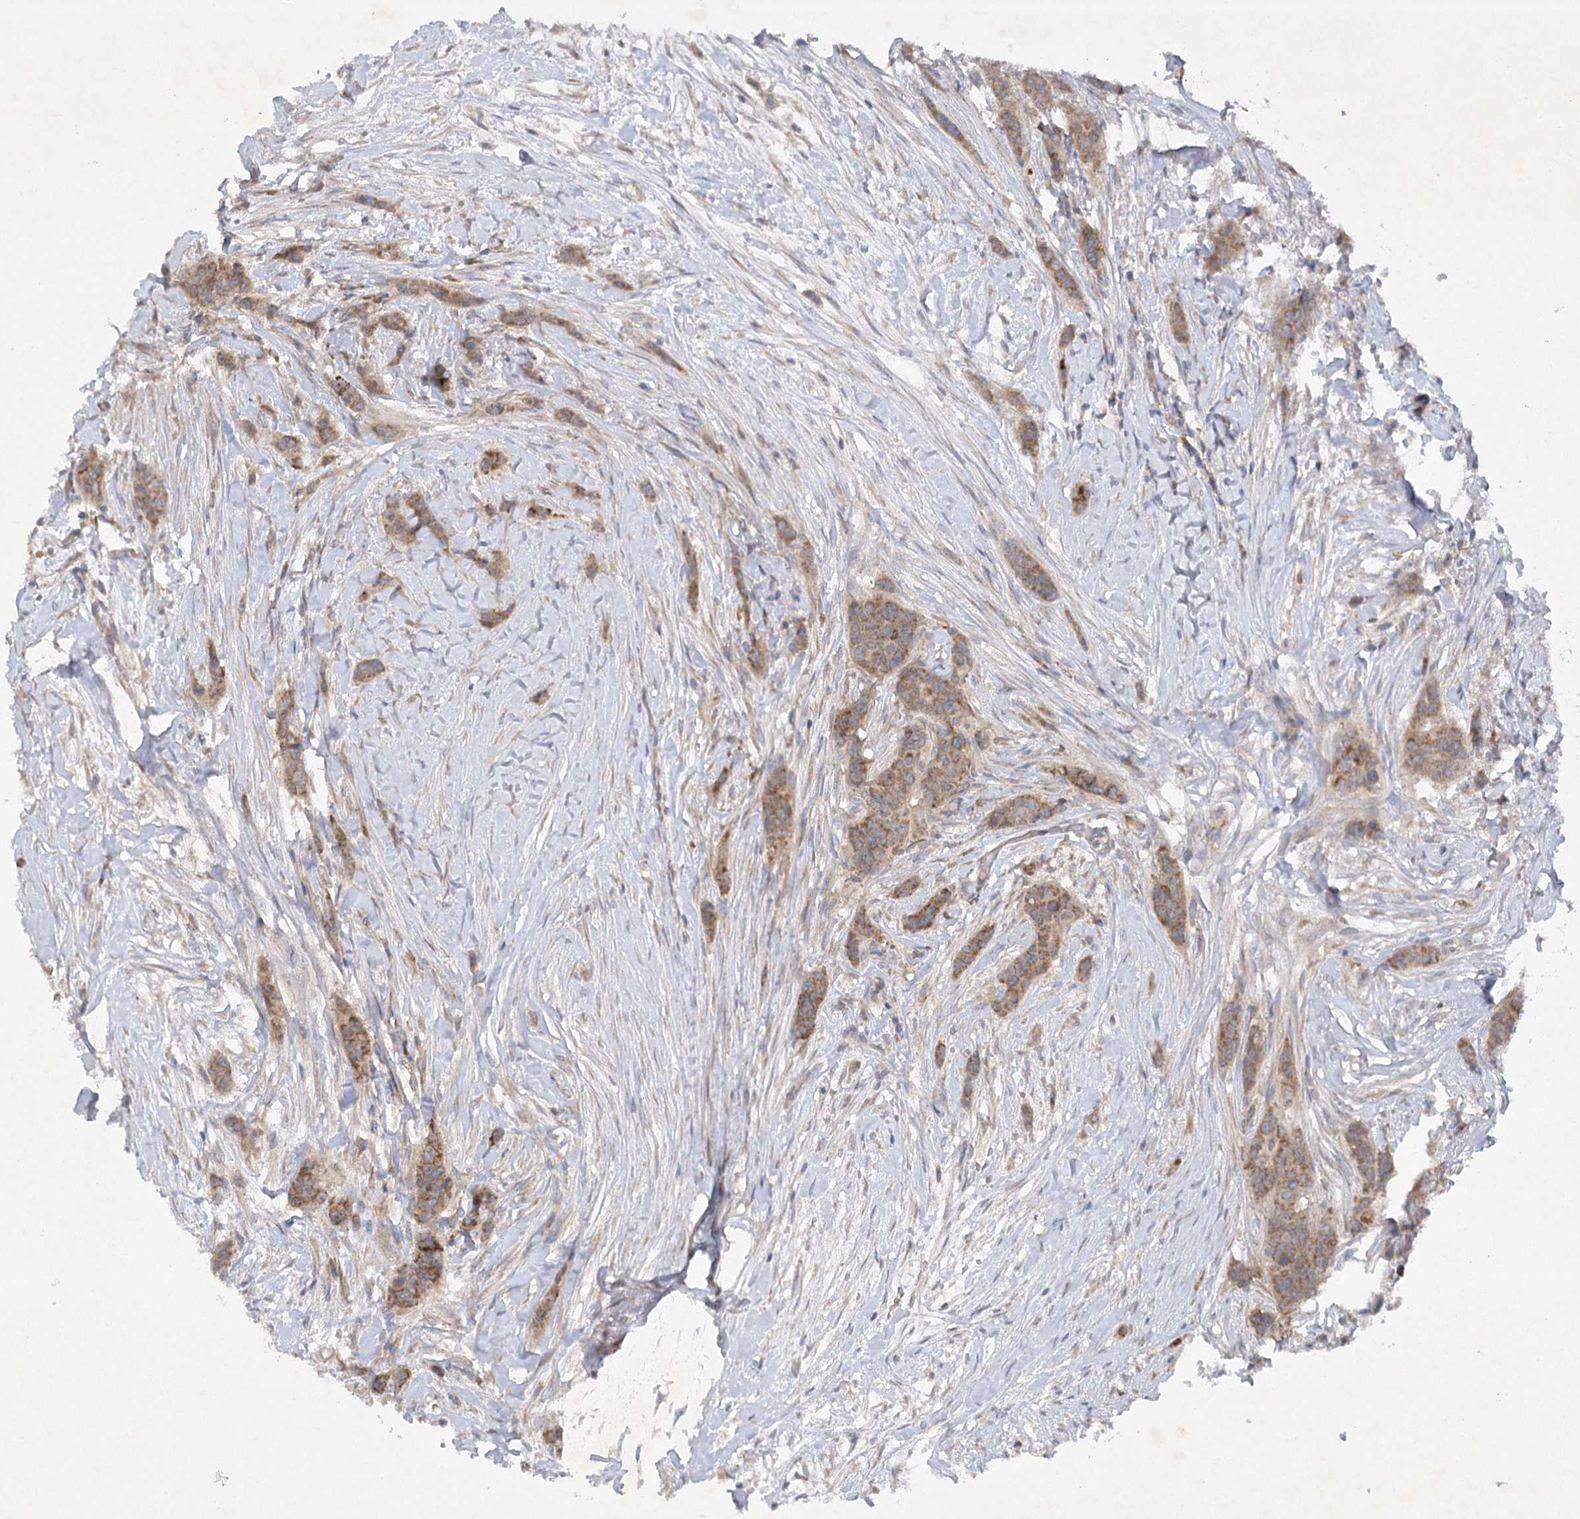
{"staining": {"intensity": "moderate", "quantity": ">75%", "location": "cytoplasmic/membranous"}, "tissue": "breast cancer", "cell_type": "Tumor cells", "image_type": "cancer", "snomed": [{"axis": "morphology", "description": "Duct carcinoma"}, {"axis": "topography", "description": "Breast"}], "caption": "Intraductal carcinoma (breast) stained for a protein reveals moderate cytoplasmic/membranous positivity in tumor cells.", "gene": "TRAF3IP1", "patient": {"sex": "female", "age": 40}}